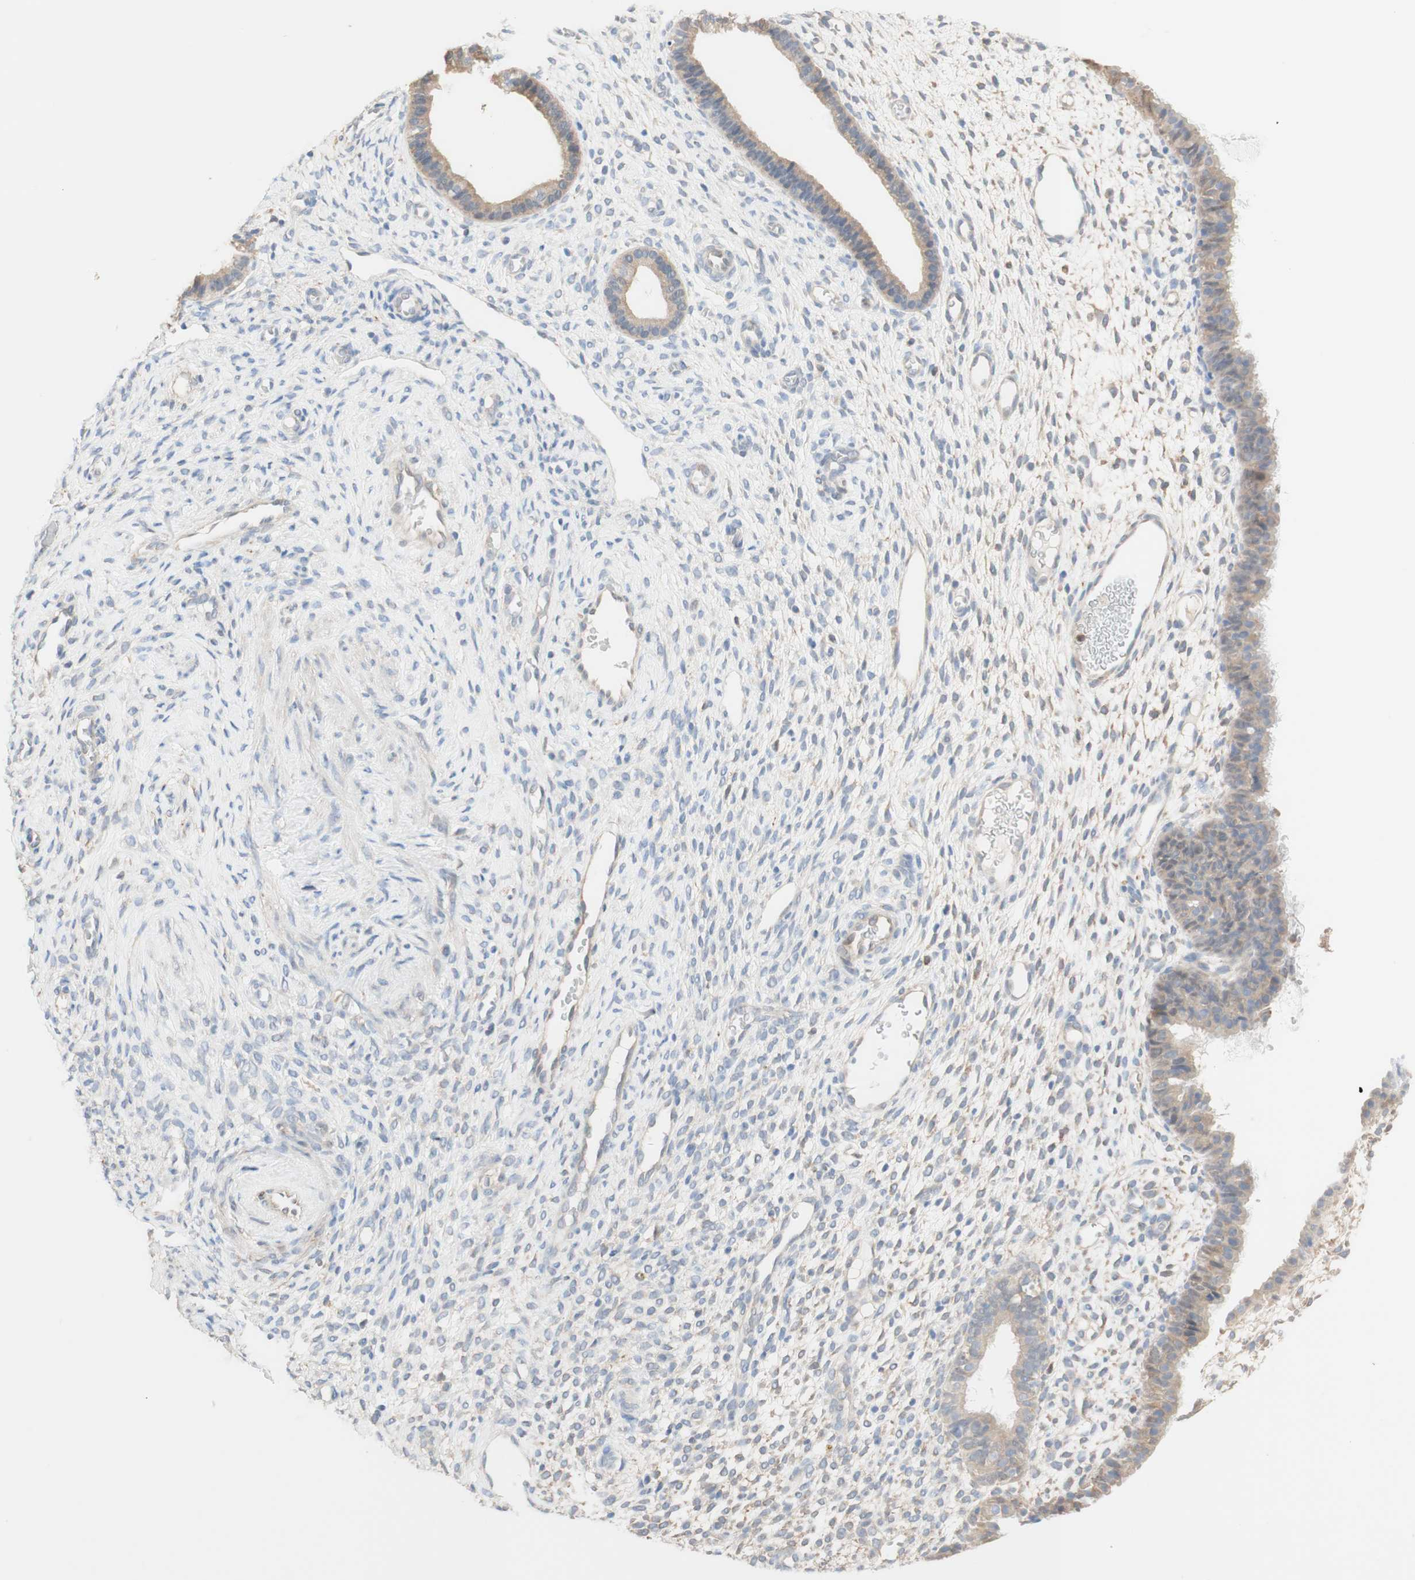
{"staining": {"intensity": "negative", "quantity": "none", "location": "none"}, "tissue": "endometrium", "cell_type": "Cells in endometrial stroma", "image_type": "normal", "snomed": [{"axis": "morphology", "description": "Normal tissue, NOS"}, {"axis": "topography", "description": "Endometrium"}], "caption": "DAB immunohistochemical staining of benign endometrium demonstrates no significant positivity in cells in endometrial stroma. (DAB (3,3'-diaminobenzidine) immunohistochemistry (IHC) with hematoxylin counter stain).", "gene": "COMT", "patient": {"sex": "female", "age": 61}}